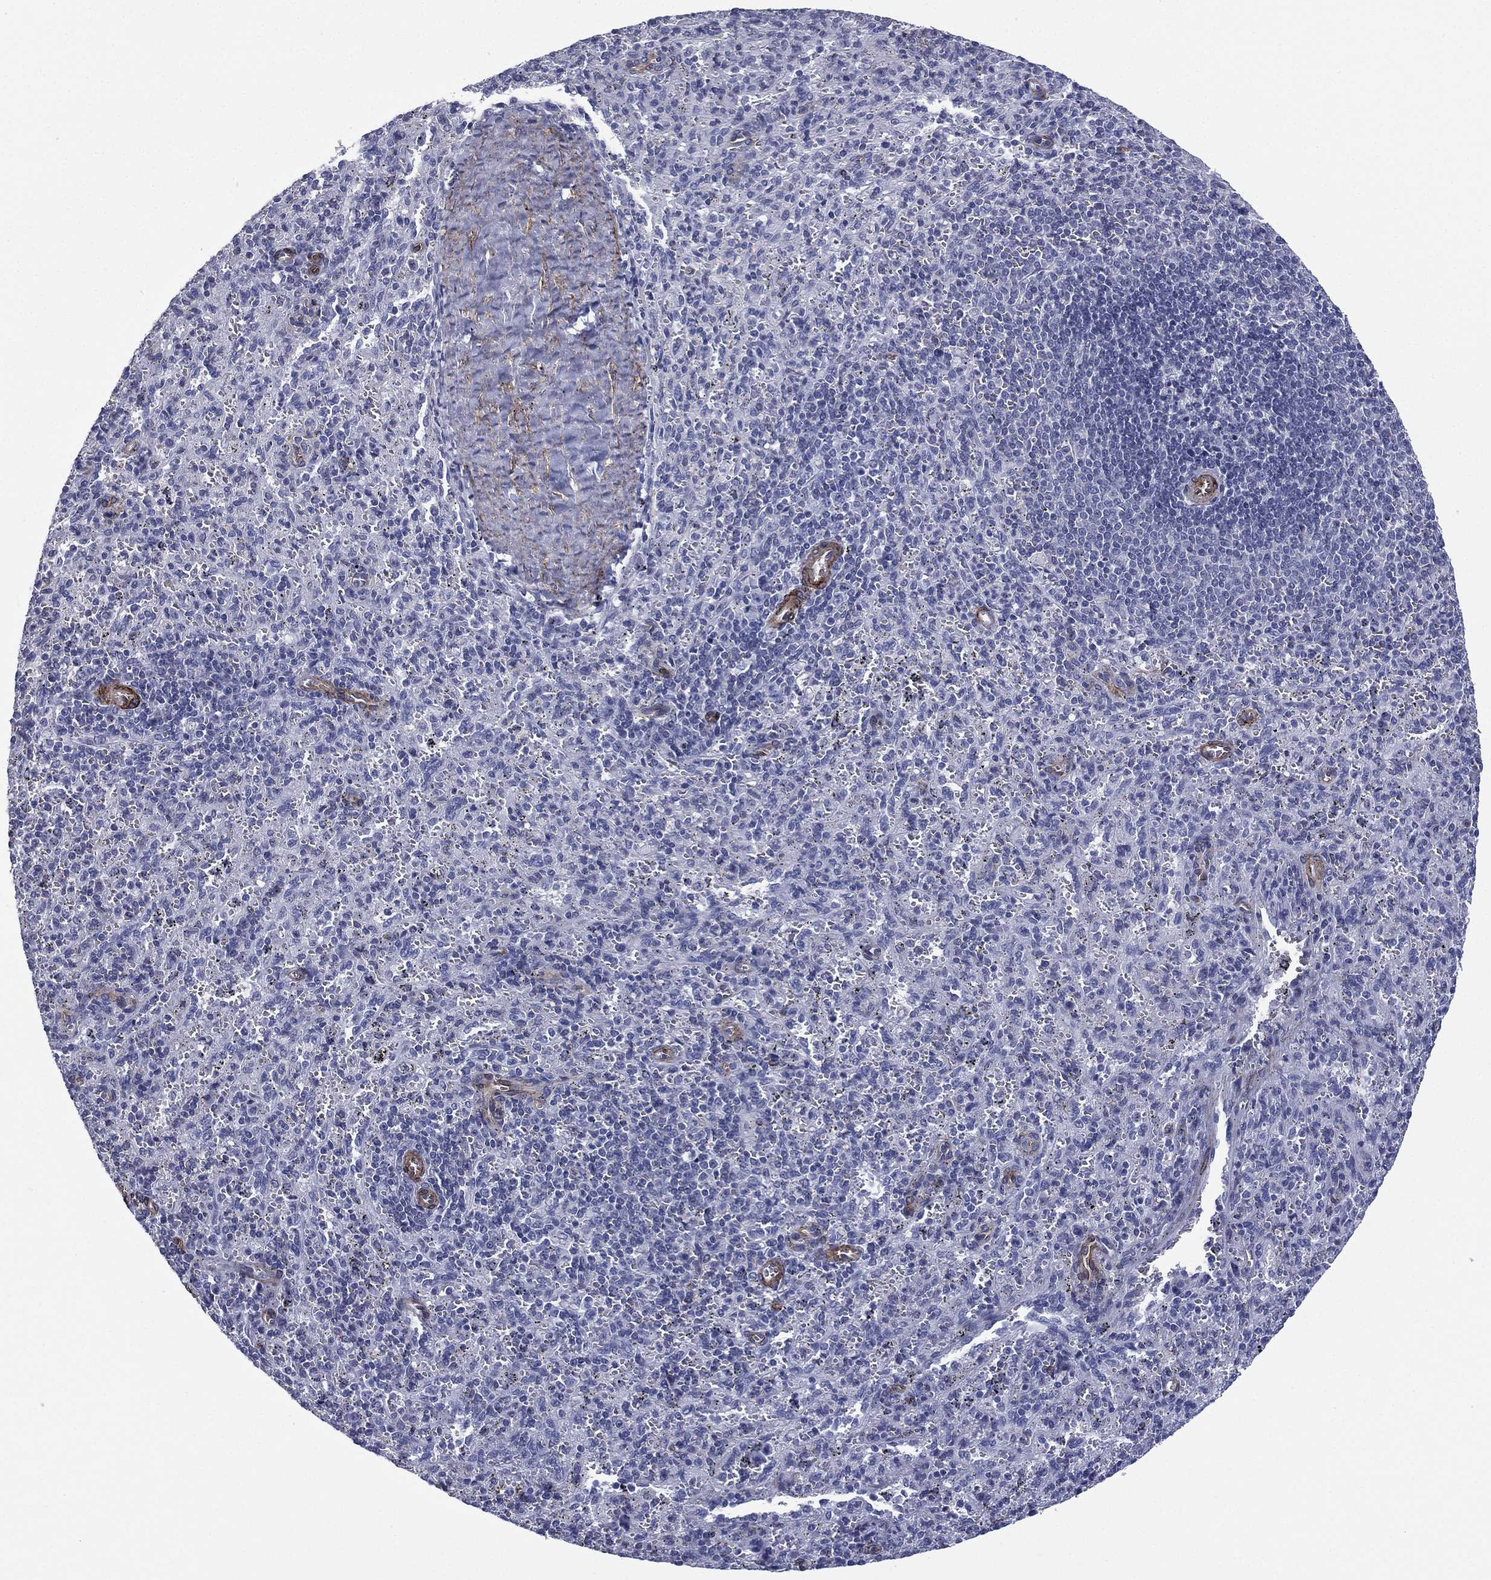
{"staining": {"intensity": "negative", "quantity": "none", "location": "none"}, "tissue": "spleen", "cell_type": "Cells in red pulp", "image_type": "normal", "snomed": [{"axis": "morphology", "description": "Normal tissue, NOS"}, {"axis": "topography", "description": "Spleen"}], "caption": "Spleen was stained to show a protein in brown. There is no significant staining in cells in red pulp. (Immunohistochemistry, brightfield microscopy, high magnification).", "gene": "CAVIN3", "patient": {"sex": "male", "age": 57}}